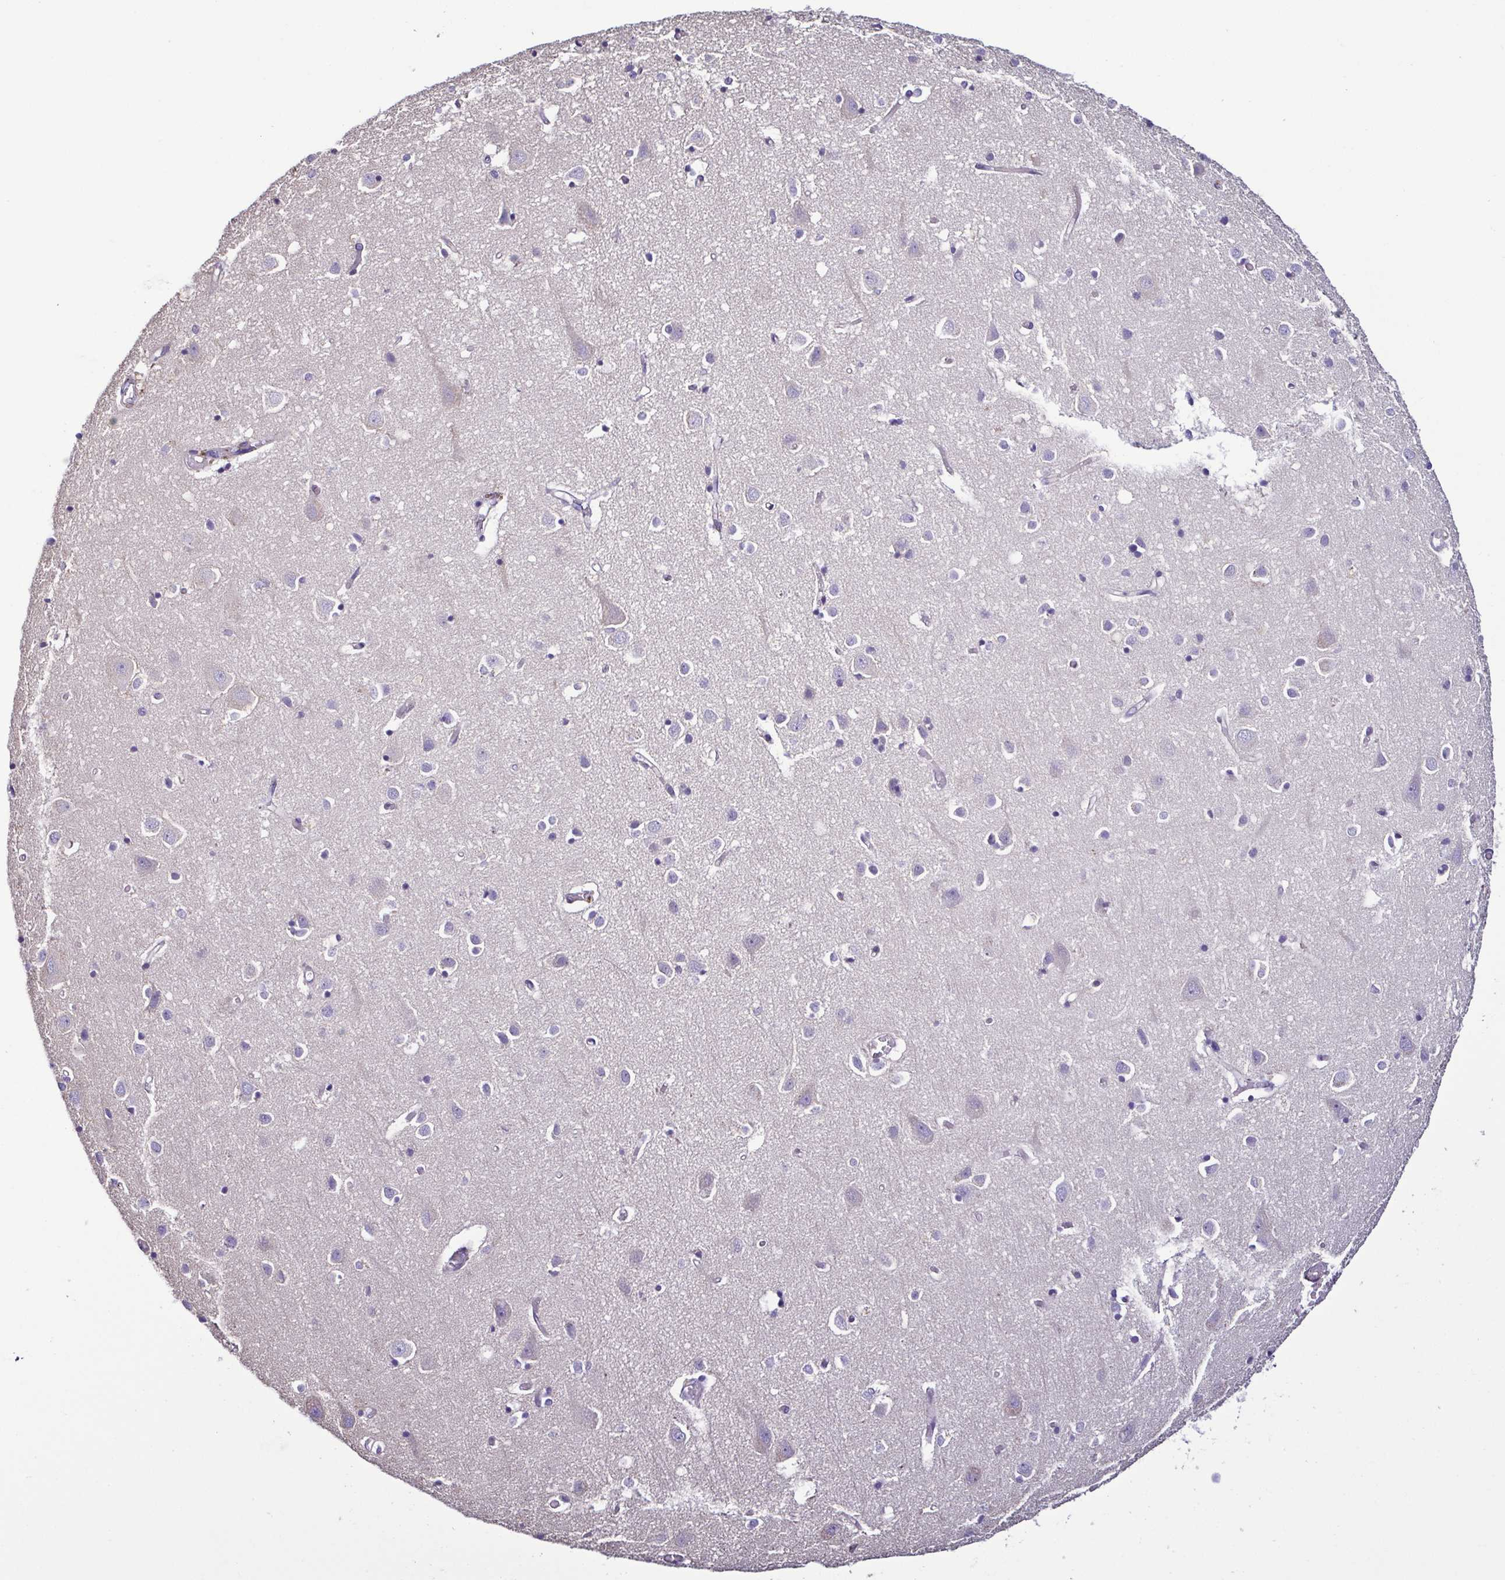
{"staining": {"intensity": "negative", "quantity": "none", "location": "none"}, "tissue": "cerebral cortex", "cell_type": "Endothelial cells", "image_type": "normal", "snomed": [{"axis": "morphology", "description": "Normal tissue, NOS"}, {"axis": "topography", "description": "Cerebral cortex"}], "caption": "Immunohistochemical staining of unremarkable cerebral cortex shows no significant positivity in endothelial cells.", "gene": "TNNT2", "patient": {"sex": "male", "age": 70}}